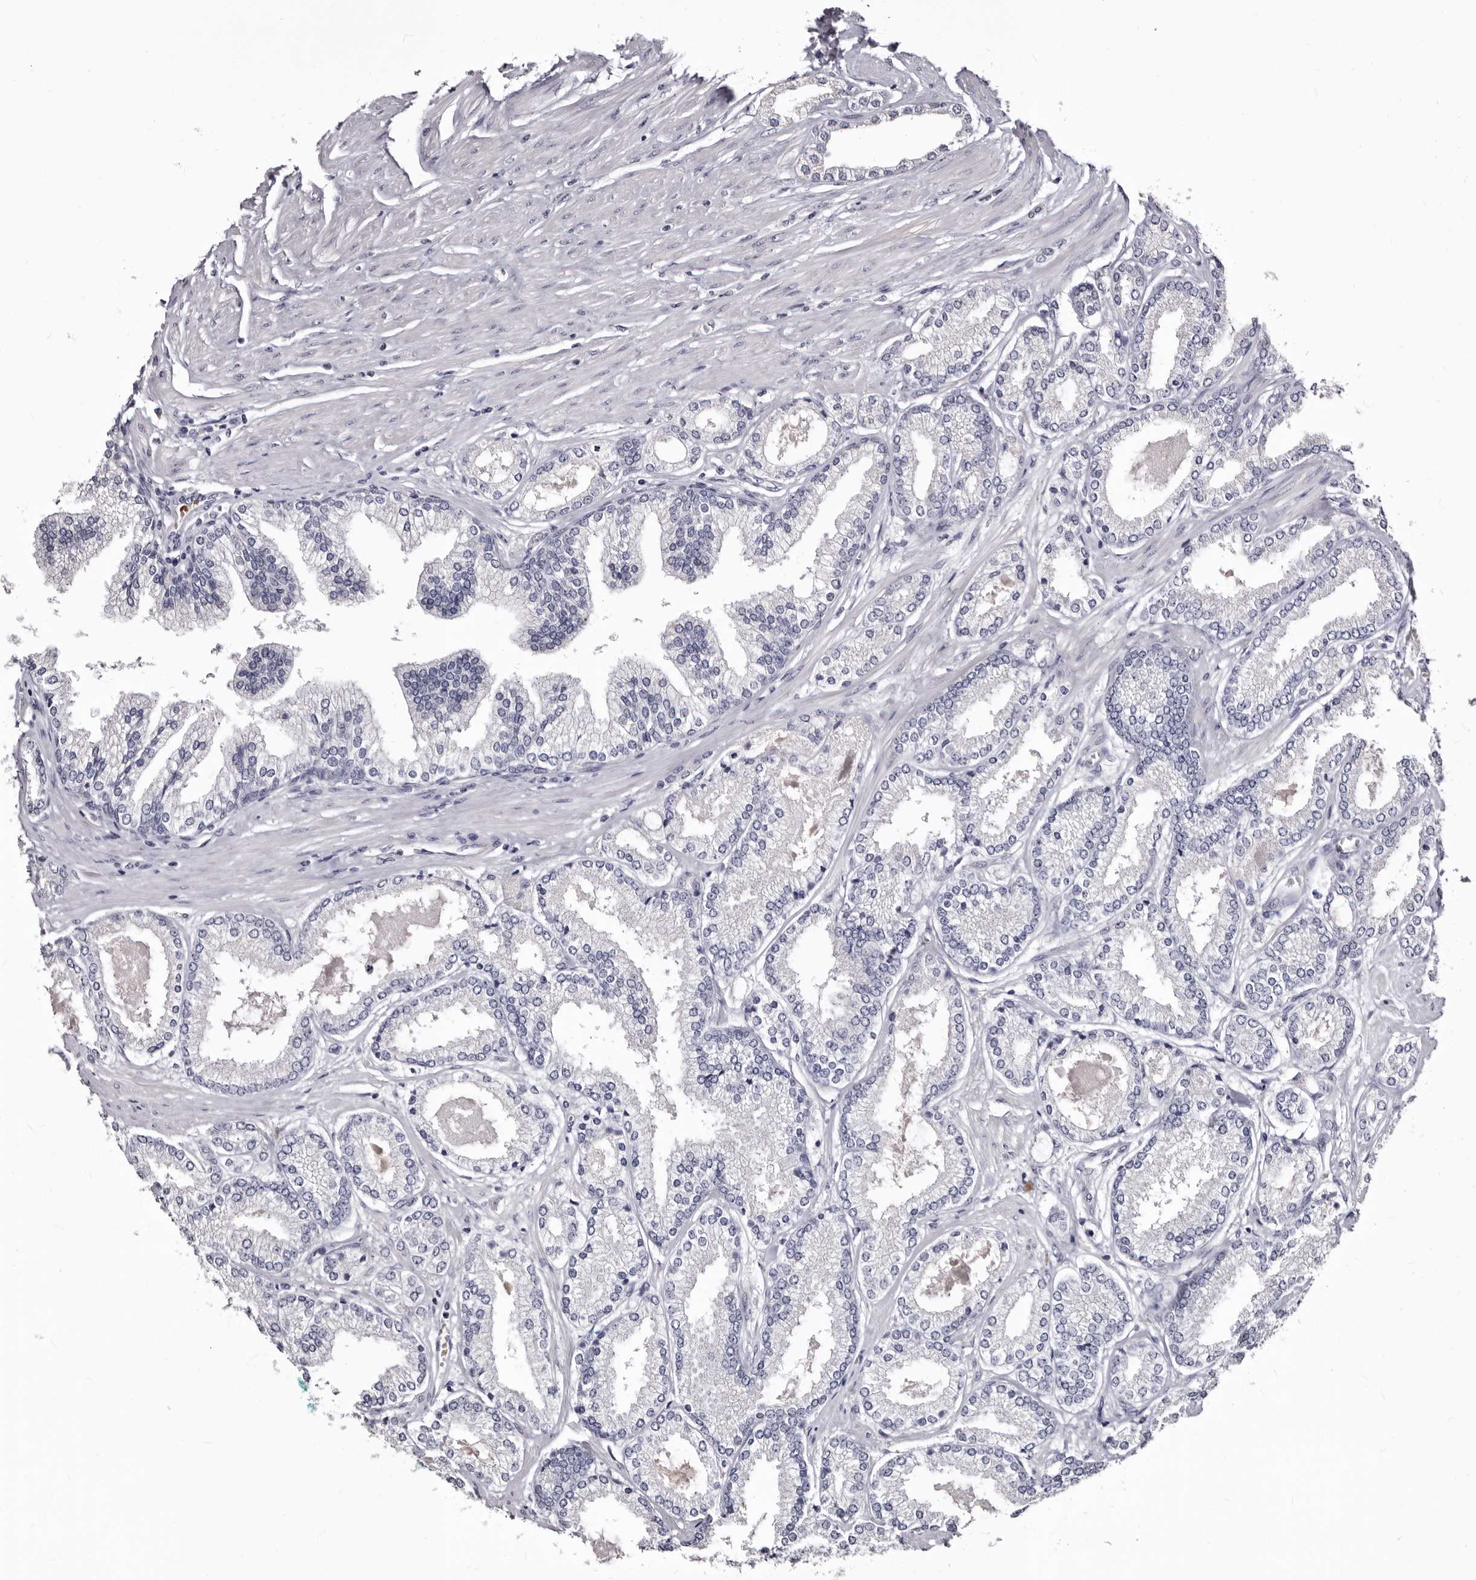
{"staining": {"intensity": "negative", "quantity": "none", "location": "none"}, "tissue": "prostate cancer", "cell_type": "Tumor cells", "image_type": "cancer", "snomed": [{"axis": "morphology", "description": "Adenocarcinoma, Low grade"}, {"axis": "topography", "description": "Prostate"}], "caption": "Immunohistochemistry micrograph of neoplastic tissue: human prostate cancer stained with DAB shows no significant protein expression in tumor cells.", "gene": "BPGM", "patient": {"sex": "male", "age": 62}}